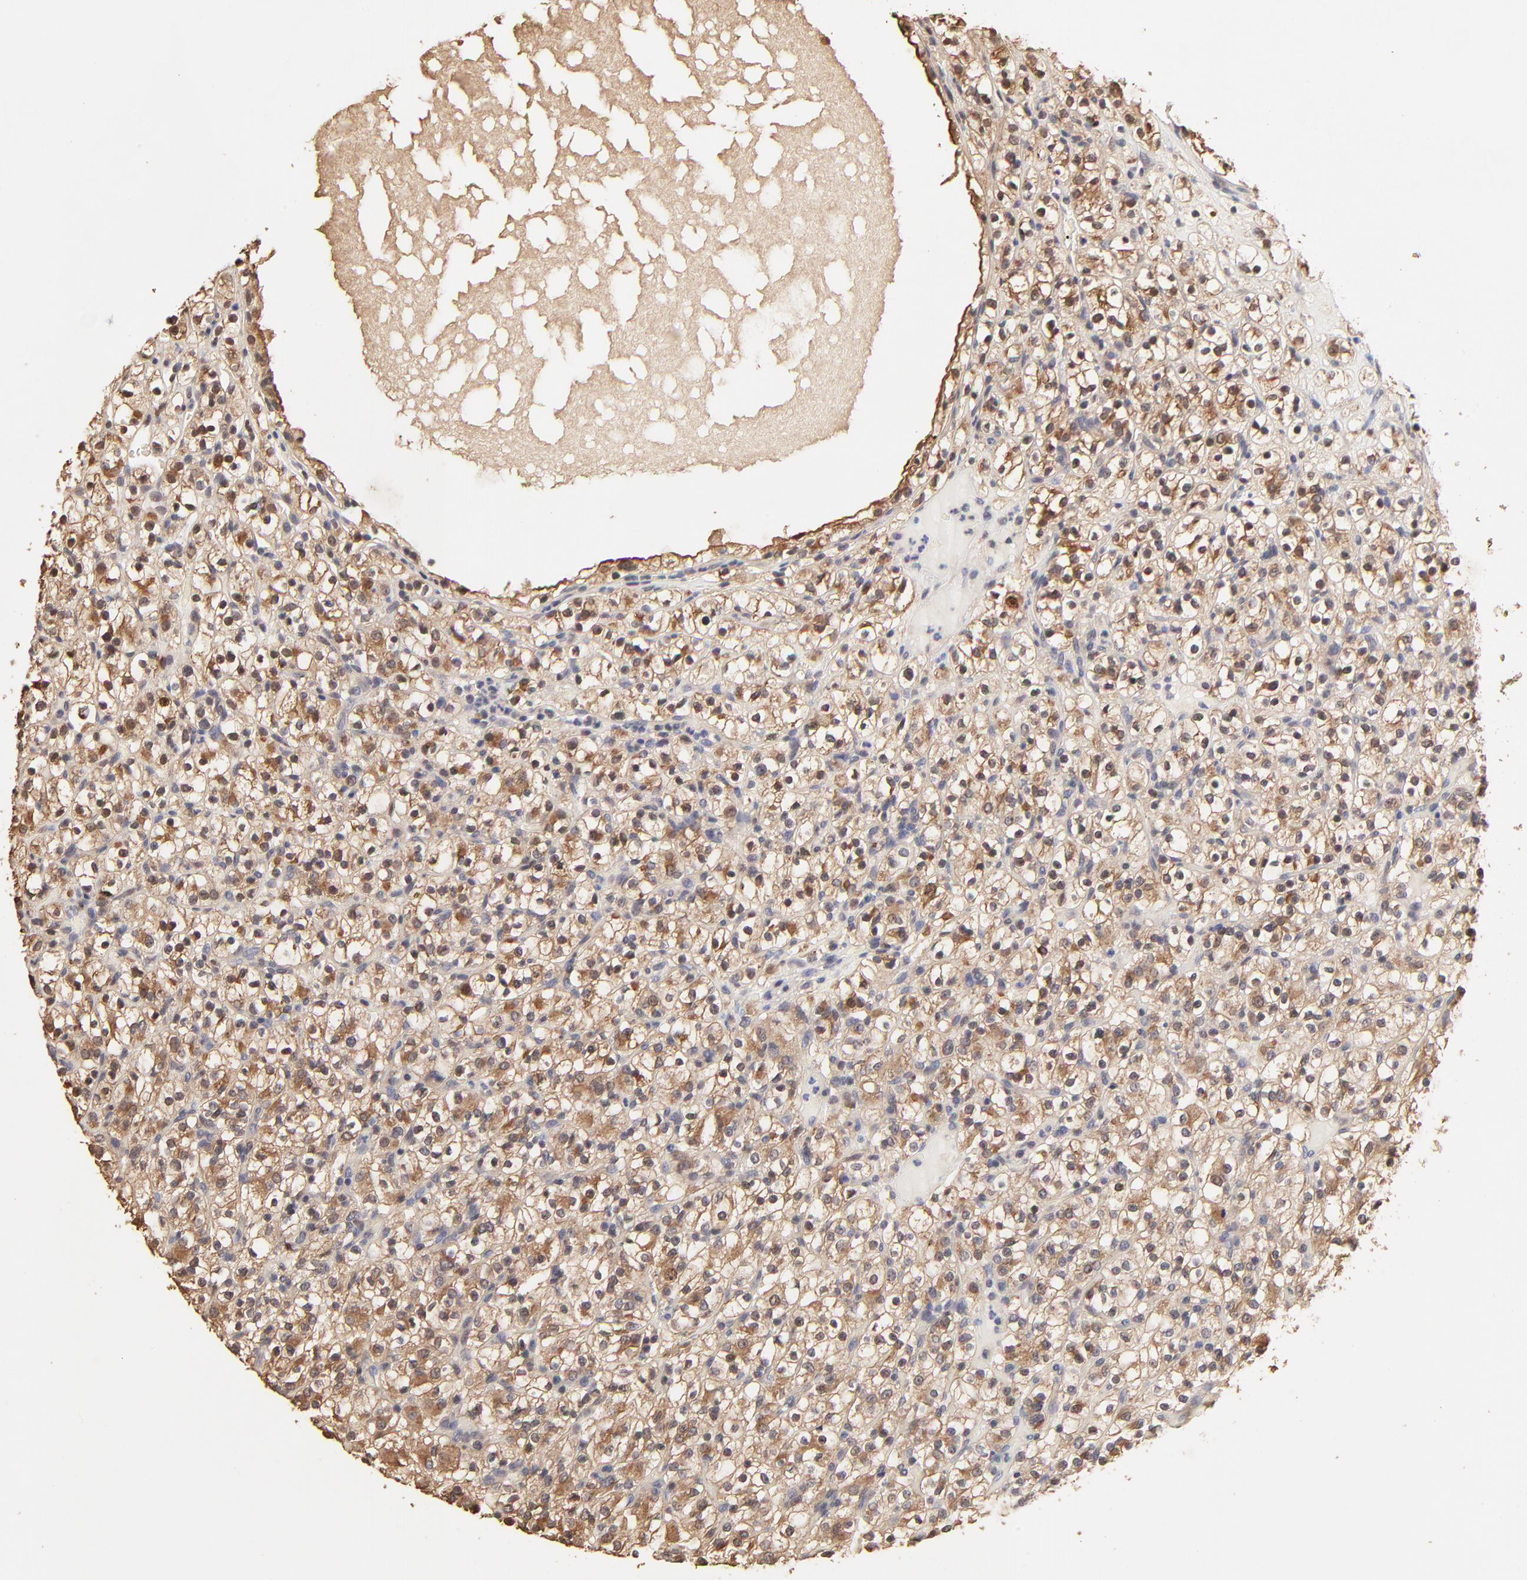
{"staining": {"intensity": "weak", "quantity": "25%-75%", "location": "cytoplasmic/membranous,nuclear"}, "tissue": "renal cancer", "cell_type": "Tumor cells", "image_type": "cancer", "snomed": [{"axis": "morphology", "description": "Normal tissue, NOS"}, {"axis": "morphology", "description": "Adenocarcinoma, NOS"}, {"axis": "topography", "description": "Kidney"}], "caption": "A photomicrograph of adenocarcinoma (renal) stained for a protein shows weak cytoplasmic/membranous and nuclear brown staining in tumor cells.", "gene": "BIRC5", "patient": {"sex": "female", "age": 72}}